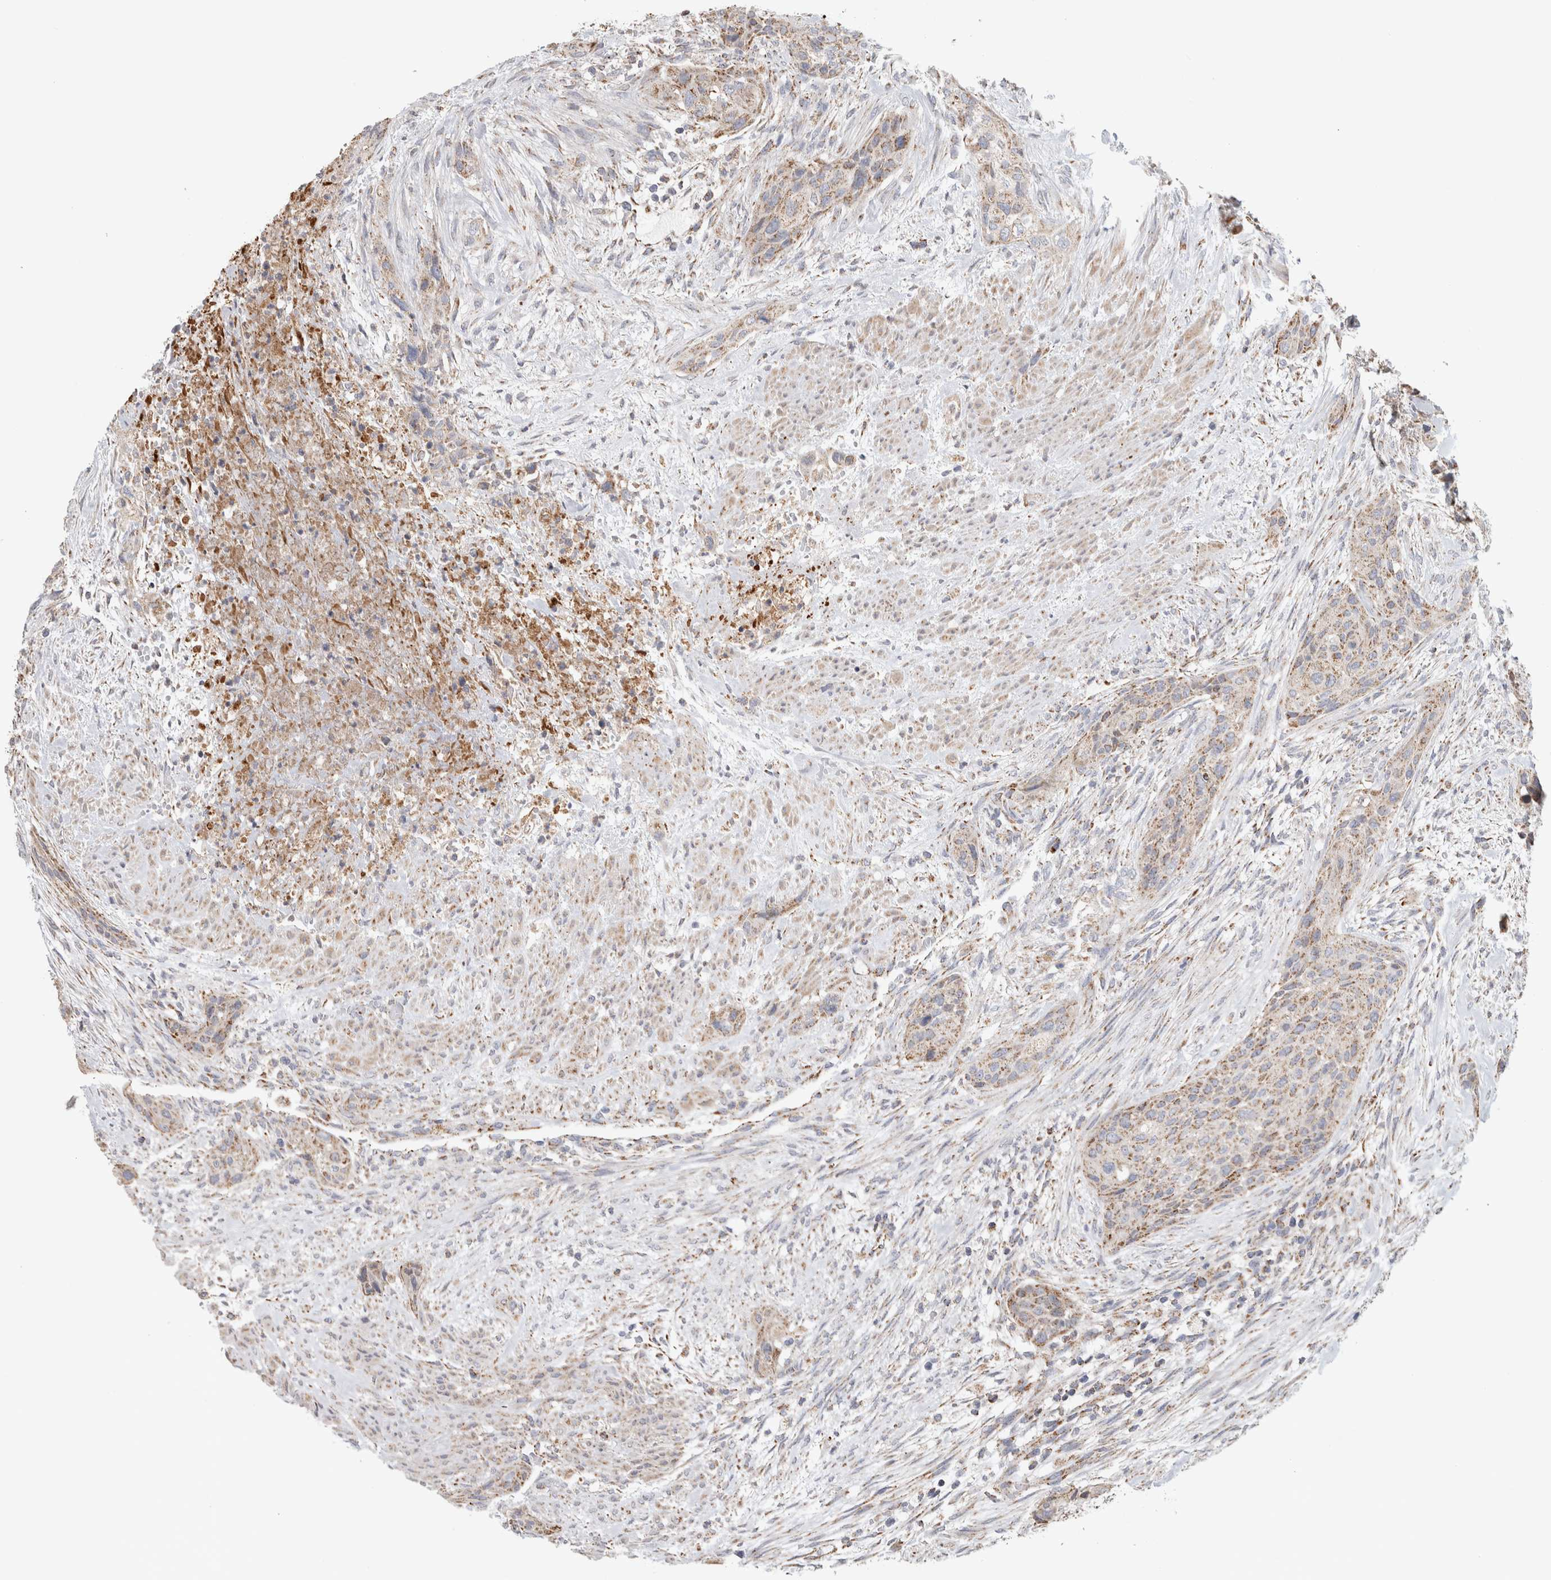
{"staining": {"intensity": "weak", "quantity": ">75%", "location": "cytoplasmic/membranous"}, "tissue": "urothelial cancer", "cell_type": "Tumor cells", "image_type": "cancer", "snomed": [{"axis": "morphology", "description": "Urothelial carcinoma, High grade"}, {"axis": "topography", "description": "Urinary bladder"}], "caption": "A high-resolution image shows immunohistochemistry staining of high-grade urothelial carcinoma, which reveals weak cytoplasmic/membranous expression in about >75% of tumor cells.", "gene": "ST8SIA1", "patient": {"sex": "male", "age": 35}}